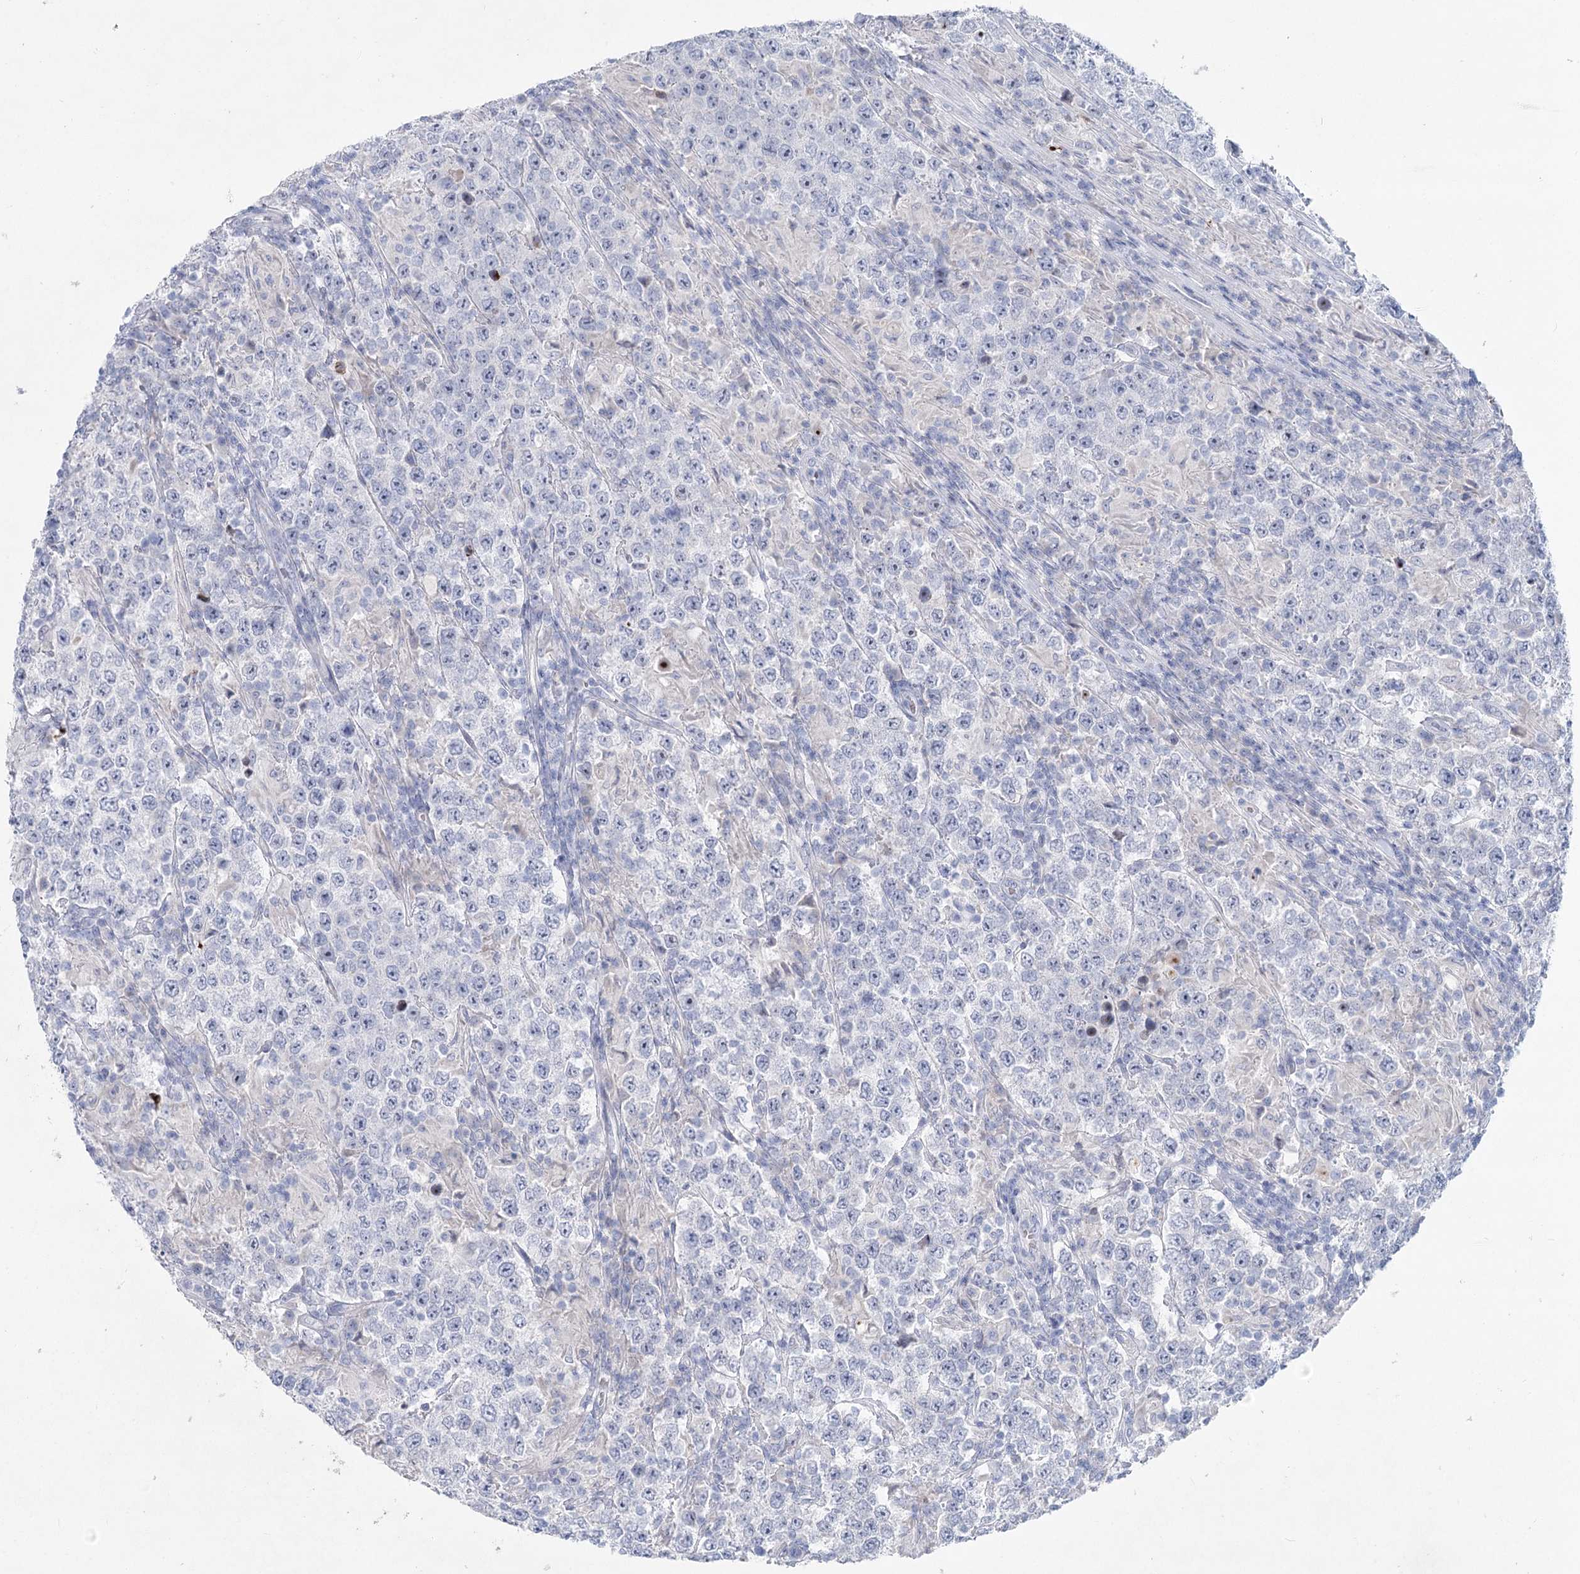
{"staining": {"intensity": "negative", "quantity": "none", "location": "none"}, "tissue": "testis cancer", "cell_type": "Tumor cells", "image_type": "cancer", "snomed": [{"axis": "morphology", "description": "Normal tissue, NOS"}, {"axis": "morphology", "description": "Urothelial carcinoma, High grade"}, {"axis": "morphology", "description": "Seminoma, NOS"}, {"axis": "morphology", "description": "Carcinoma, Embryonal, NOS"}, {"axis": "topography", "description": "Urinary bladder"}, {"axis": "topography", "description": "Testis"}], "caption": "Tumor cells are negative for brown protein staining in testis seminoma. Nuclei are stained in blue.", "gene": "WDR74", "patient": {"sex": "male", "age": 41}}